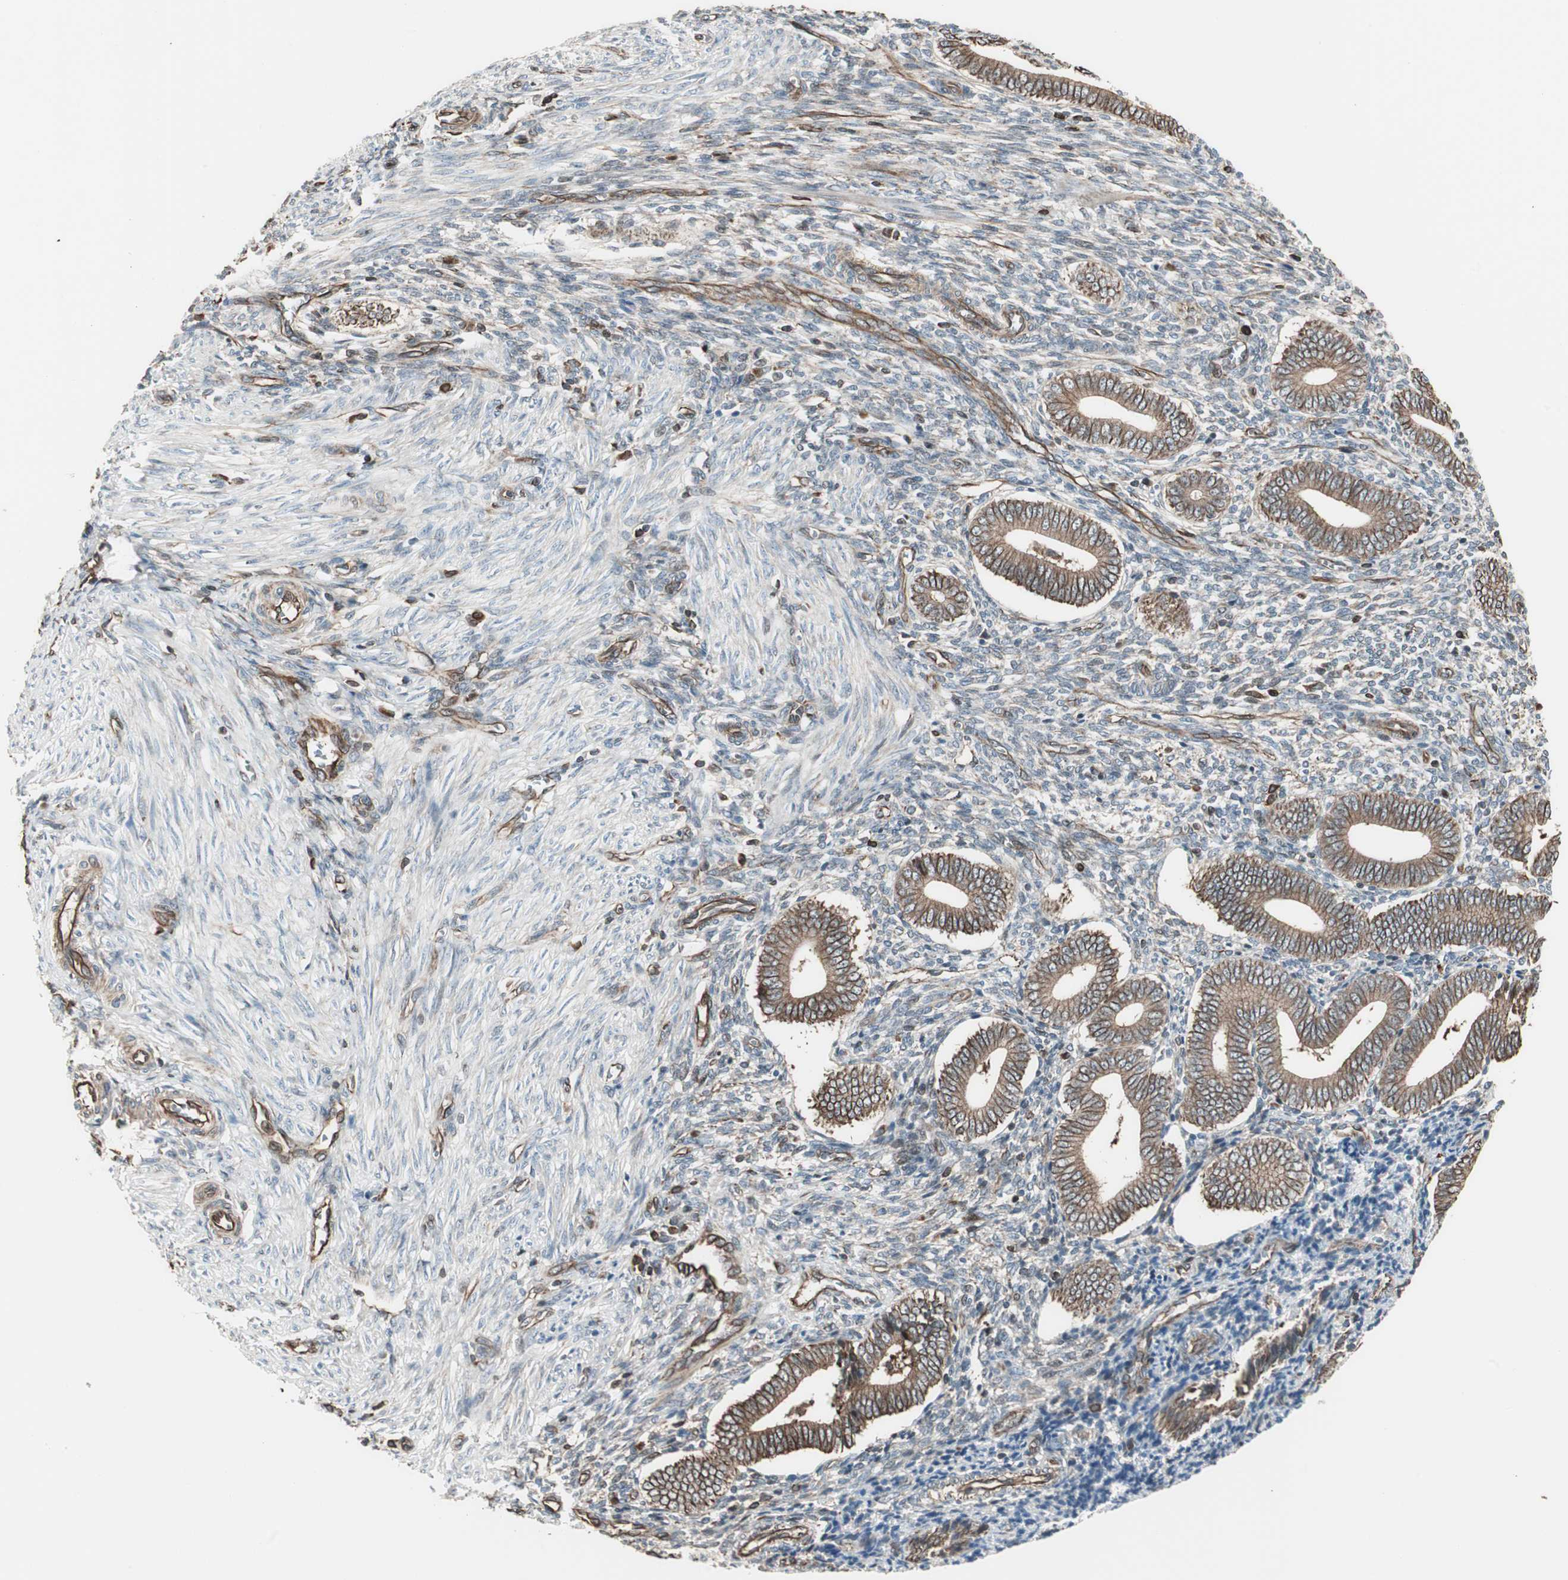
{"staining": {"intensity": "moderate", "quantity": ">75%", "location": "cytoplasmic/membranous"}, "tissue": "endometrium", "cell_type": "Cells in endometrial stroma", "image_type": "normal", "snomed": [{"axis": "morphology", "description": "Normal tissue, NOS"}, {"axis": "topography", "description": "Uterus"}, {"axis": "topography", "description": "Endometrium"}], "caption": "Immunohistochemistry (IHC) of normal endometrium shows medium levels of moderate cytoplasmic/membranous staining in approximately >75% of cells in endometrial stroma.", "gene": "MAD2L2", "patient": {"sex": "female", "age": 33}}